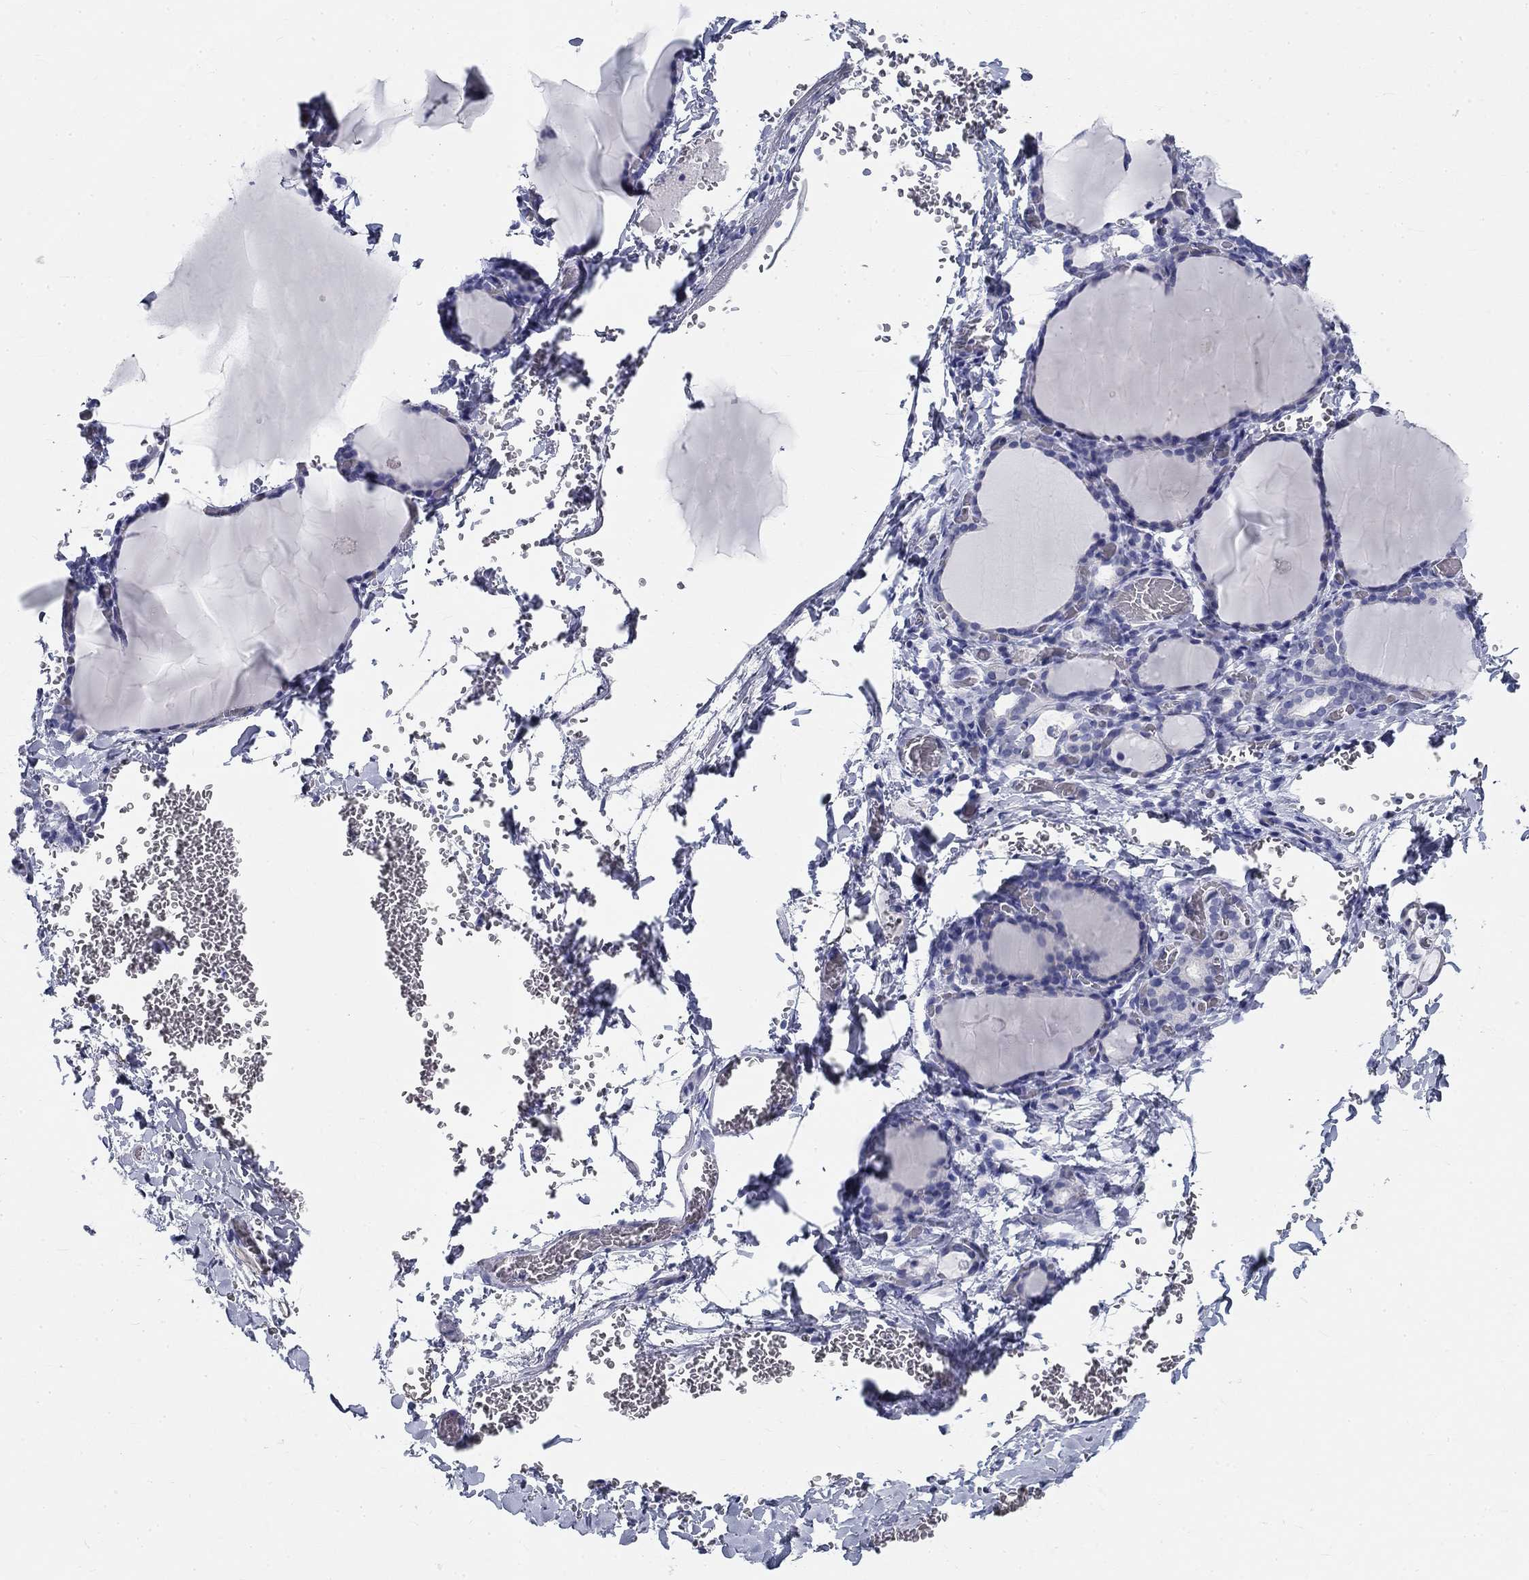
{"staining": {"intensity": "negative", "quantity": "none", "location": "none"}, "tissue": "thyroid gland", "cell_type": "Glandular cells", "image_type": "normal", "snomed": [{"axis": "morphology", "description": "Normal tissue, NOS"}, {"axis": "morphology", "description": "Hyperplasia, NOS"}, {"axis": "topography", "description": "Thyroid gland"}], "caption": "The image displays no staining of glandular cells in normal thyroid gland.", "gene": "GALNTL5", "patient": {"sex": "female", "age": 27}}